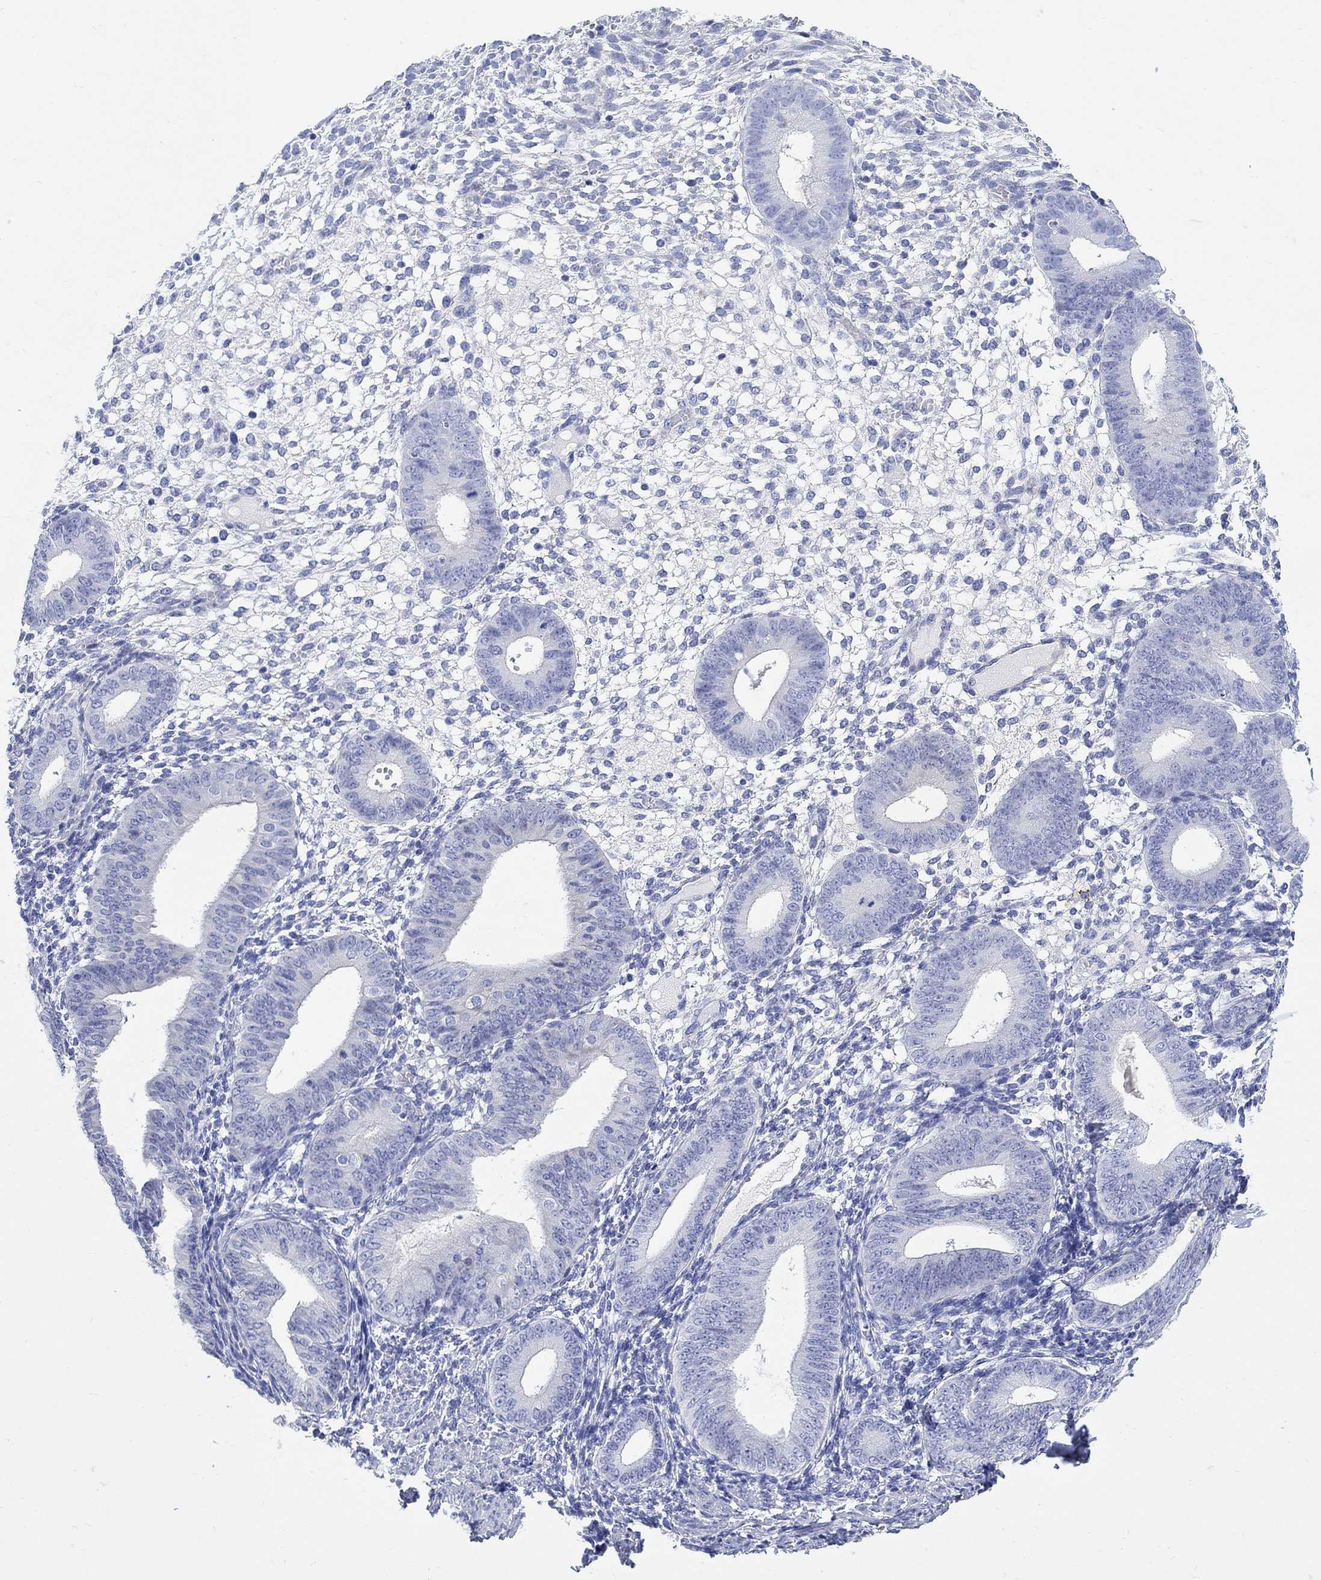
{"staining": {"intensity": "negative", "quantity": "none", "location": "none"}, "tissue": "endometrium", "cell_type": "Cells in endometrial stroma", "image_type": "normal", "snomed": [{"axis": "morphology", "description": "Normal tissue, NOS"}, {"axis": "topography", "description": "Endometrium"}], "caption": "Immunohistochemistry of benign endometrium reveals no positivity in cells in endometrial stroma.", "gene": "MYL1", "patient": {"sex": "female", "age": 39}}